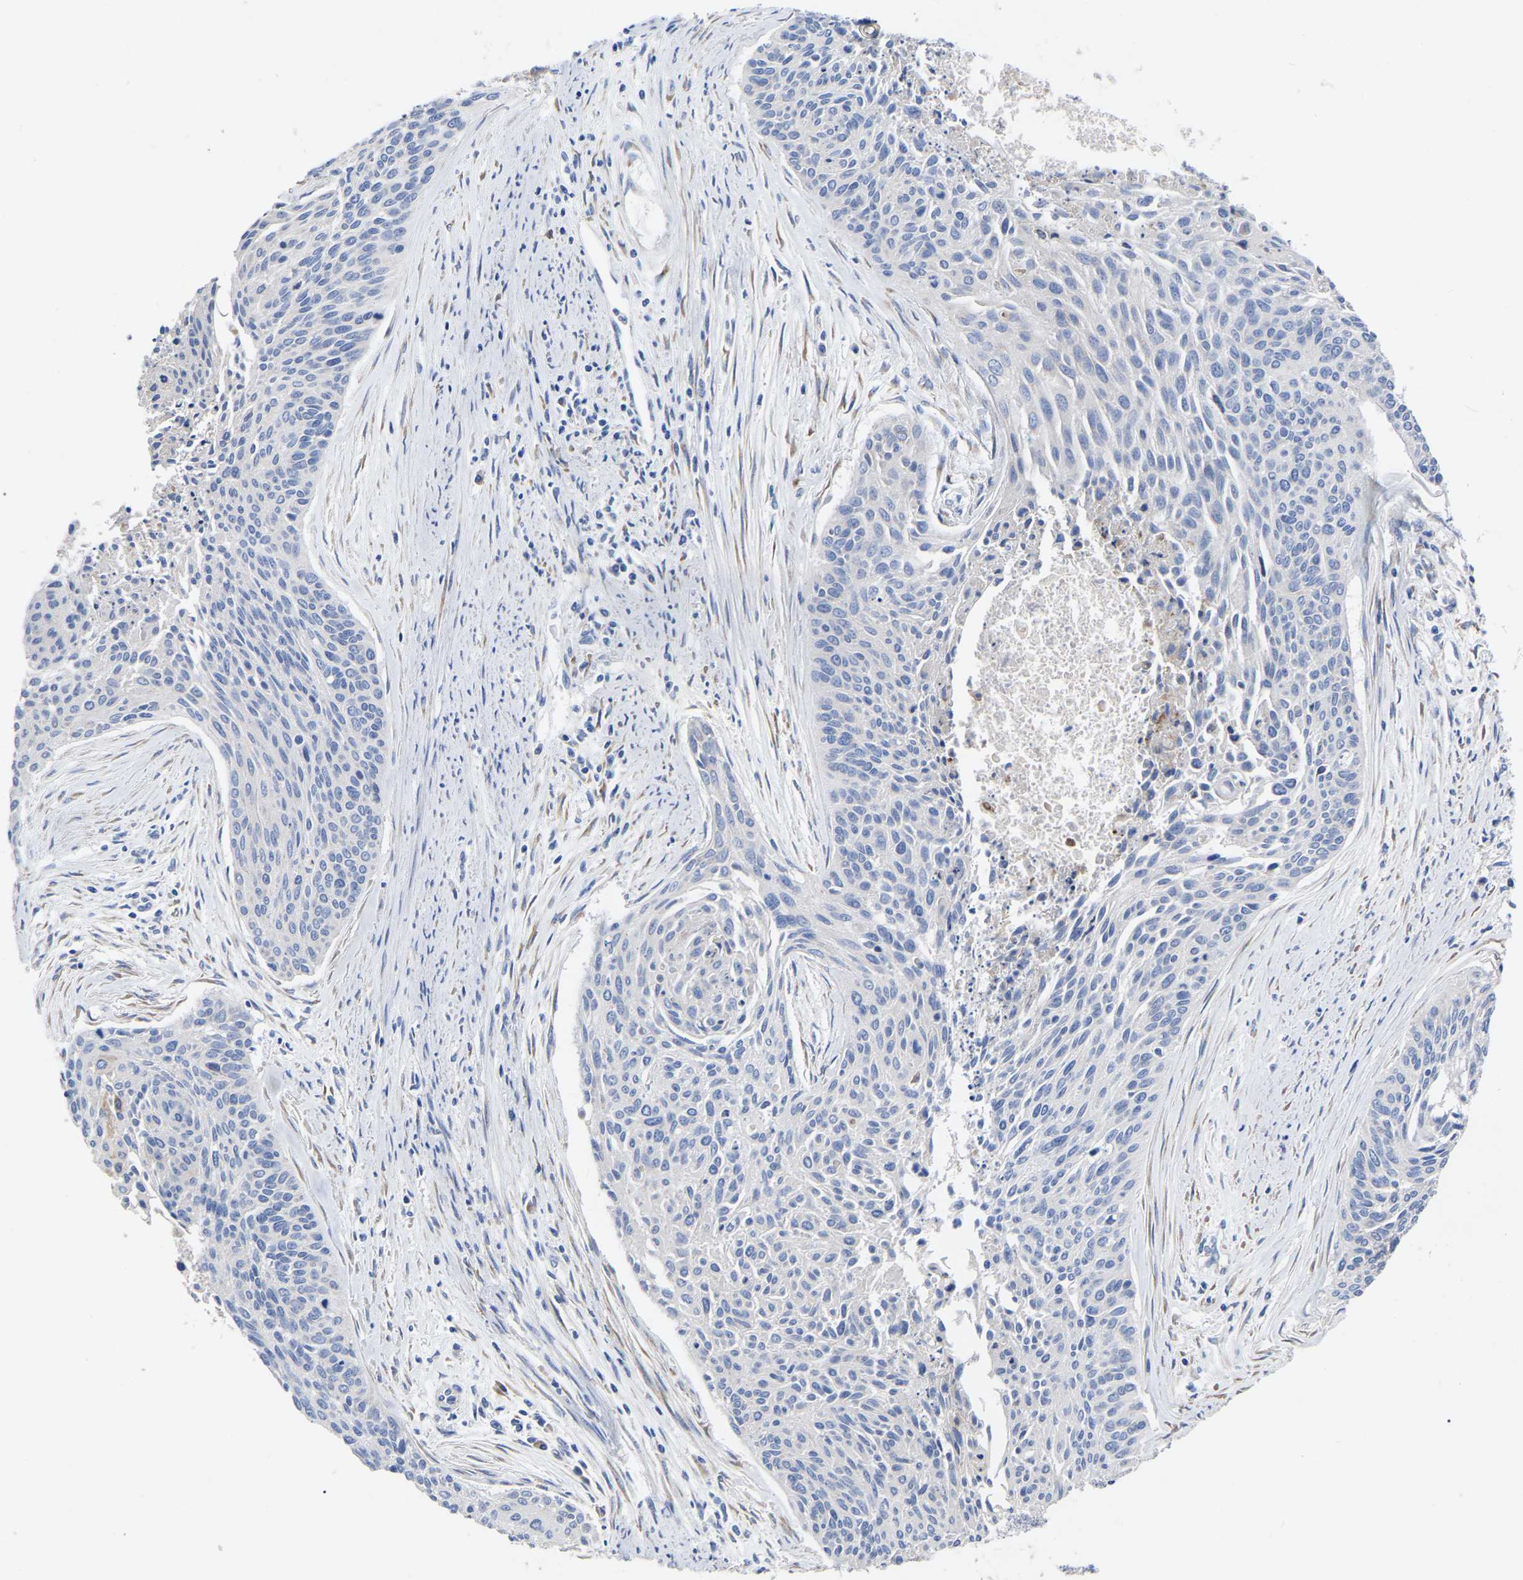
{"staining": {"intensity": "negative", "quantity": "none", "location": "none"}, "tissue": "cervical cancer", "cell_type": "Tumor cells", "image_type": "cancer", "snomed": [{"axis": "morphology", "description": "Squamous cell carcinoma, NOS"}, {"axis": "topography", "description": "Cervix"}], "caption": "The micrograph displays no significant expression in tumor cells of cervical cancer (squamous cell carcinoma).", "gene": "GDF3", "patient": {"sex": "female", "age": 55}}